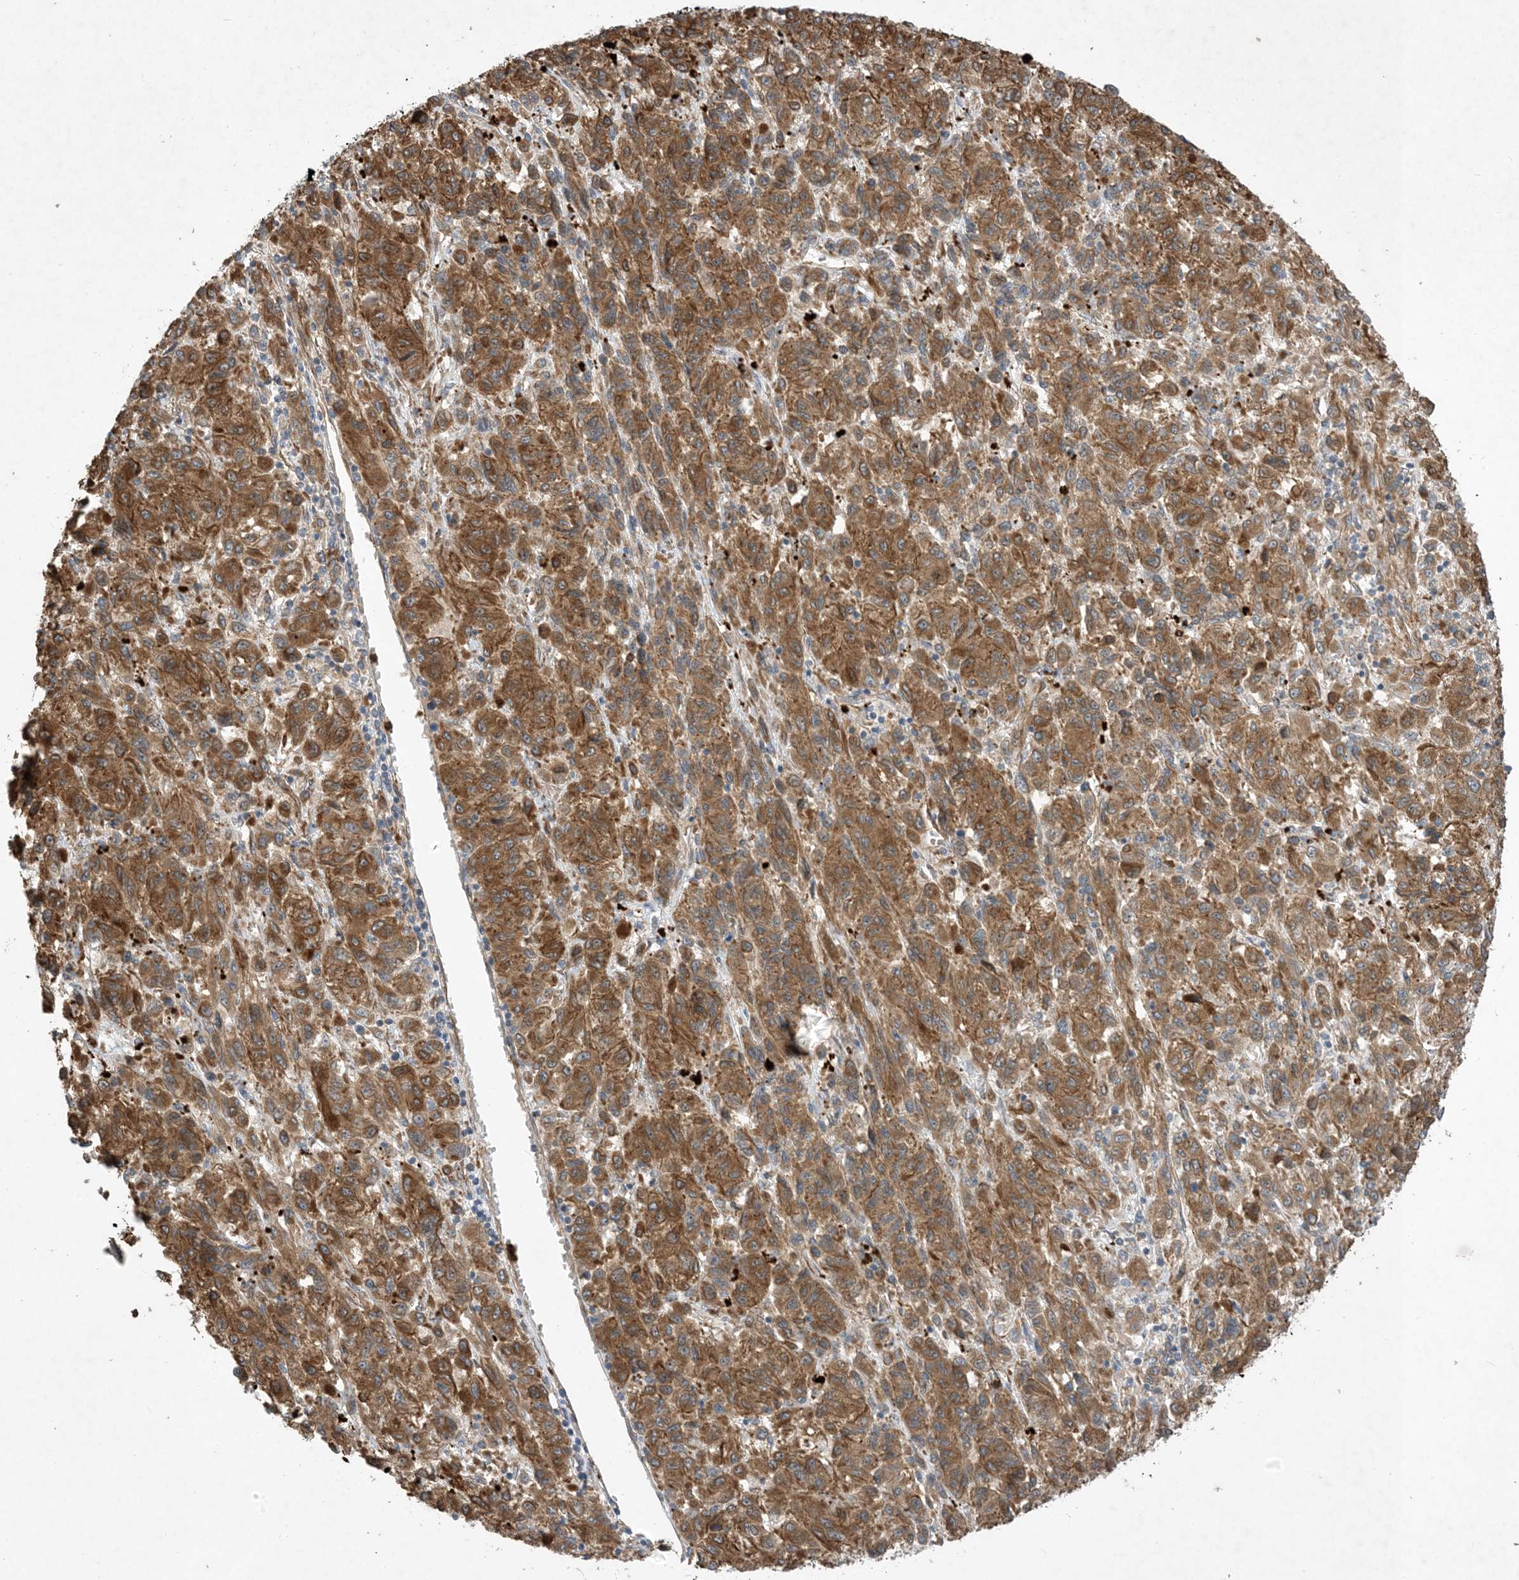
{"staining": {"intensity": "moderate", "quantity": ">75%", "location": "cytoplasmic/membranous"}, "tissue": "melanoma", "cell_type": "Tumor cells", "image_type": "cancer", "snomed": [{"axis": "morphology", "description": "Malignant melanoma, Metastatic site"}, {"axis": "topography", "description": "Lung"}], "caption": "A high-resolution photomicrograph shows IHC staining of melanoma, which reveals moderate cytoplasmic/membranous staining in approximately >75% of tumor cells.", "gene": "OTOP1", "patient": {"sex": "male", "age": 64}}